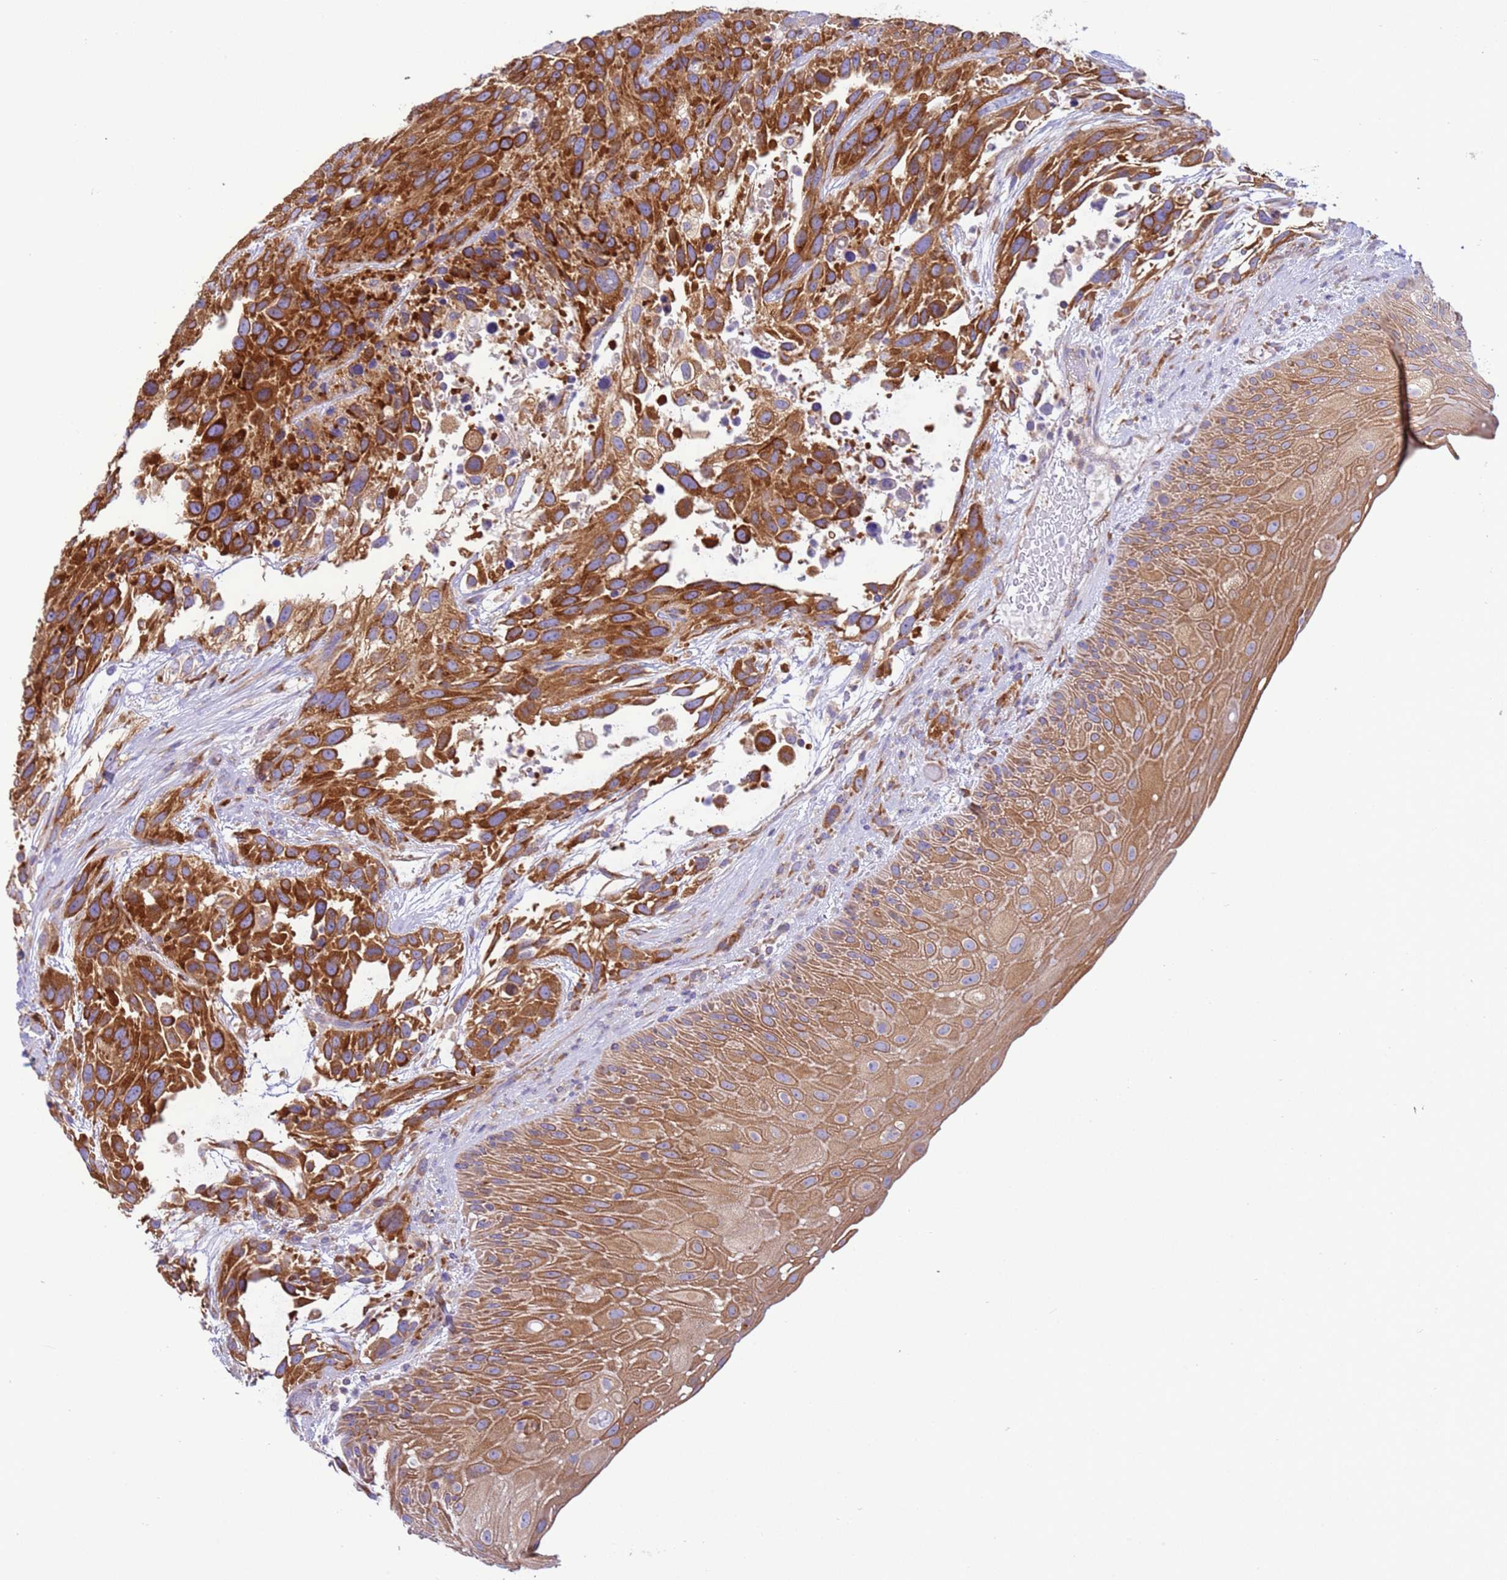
{"staining": {"intensity": "strong", "quantity": ">75%", "location": "cytoplasmic/membranous"}, "tissue": "urothelial cancer", "cell_type": "Tumor cells", "image_type": "cancer", "snomed": [{"axis": "morphology", "description": "Urothelial carcinoma, High grade"}, {"axis": "topography", "description": "Urinary bladder"}], "caption": "High-grade urothelial carcinoma was stained to show a protein in brown. There is high levels of strong cytoplasmic/membranous positivity in about >75% of tumor cells. (IHC, brightfield microscopy, high magnification).", "gene": "VARS1", "patient": {"sex": "female", "age": 70}}